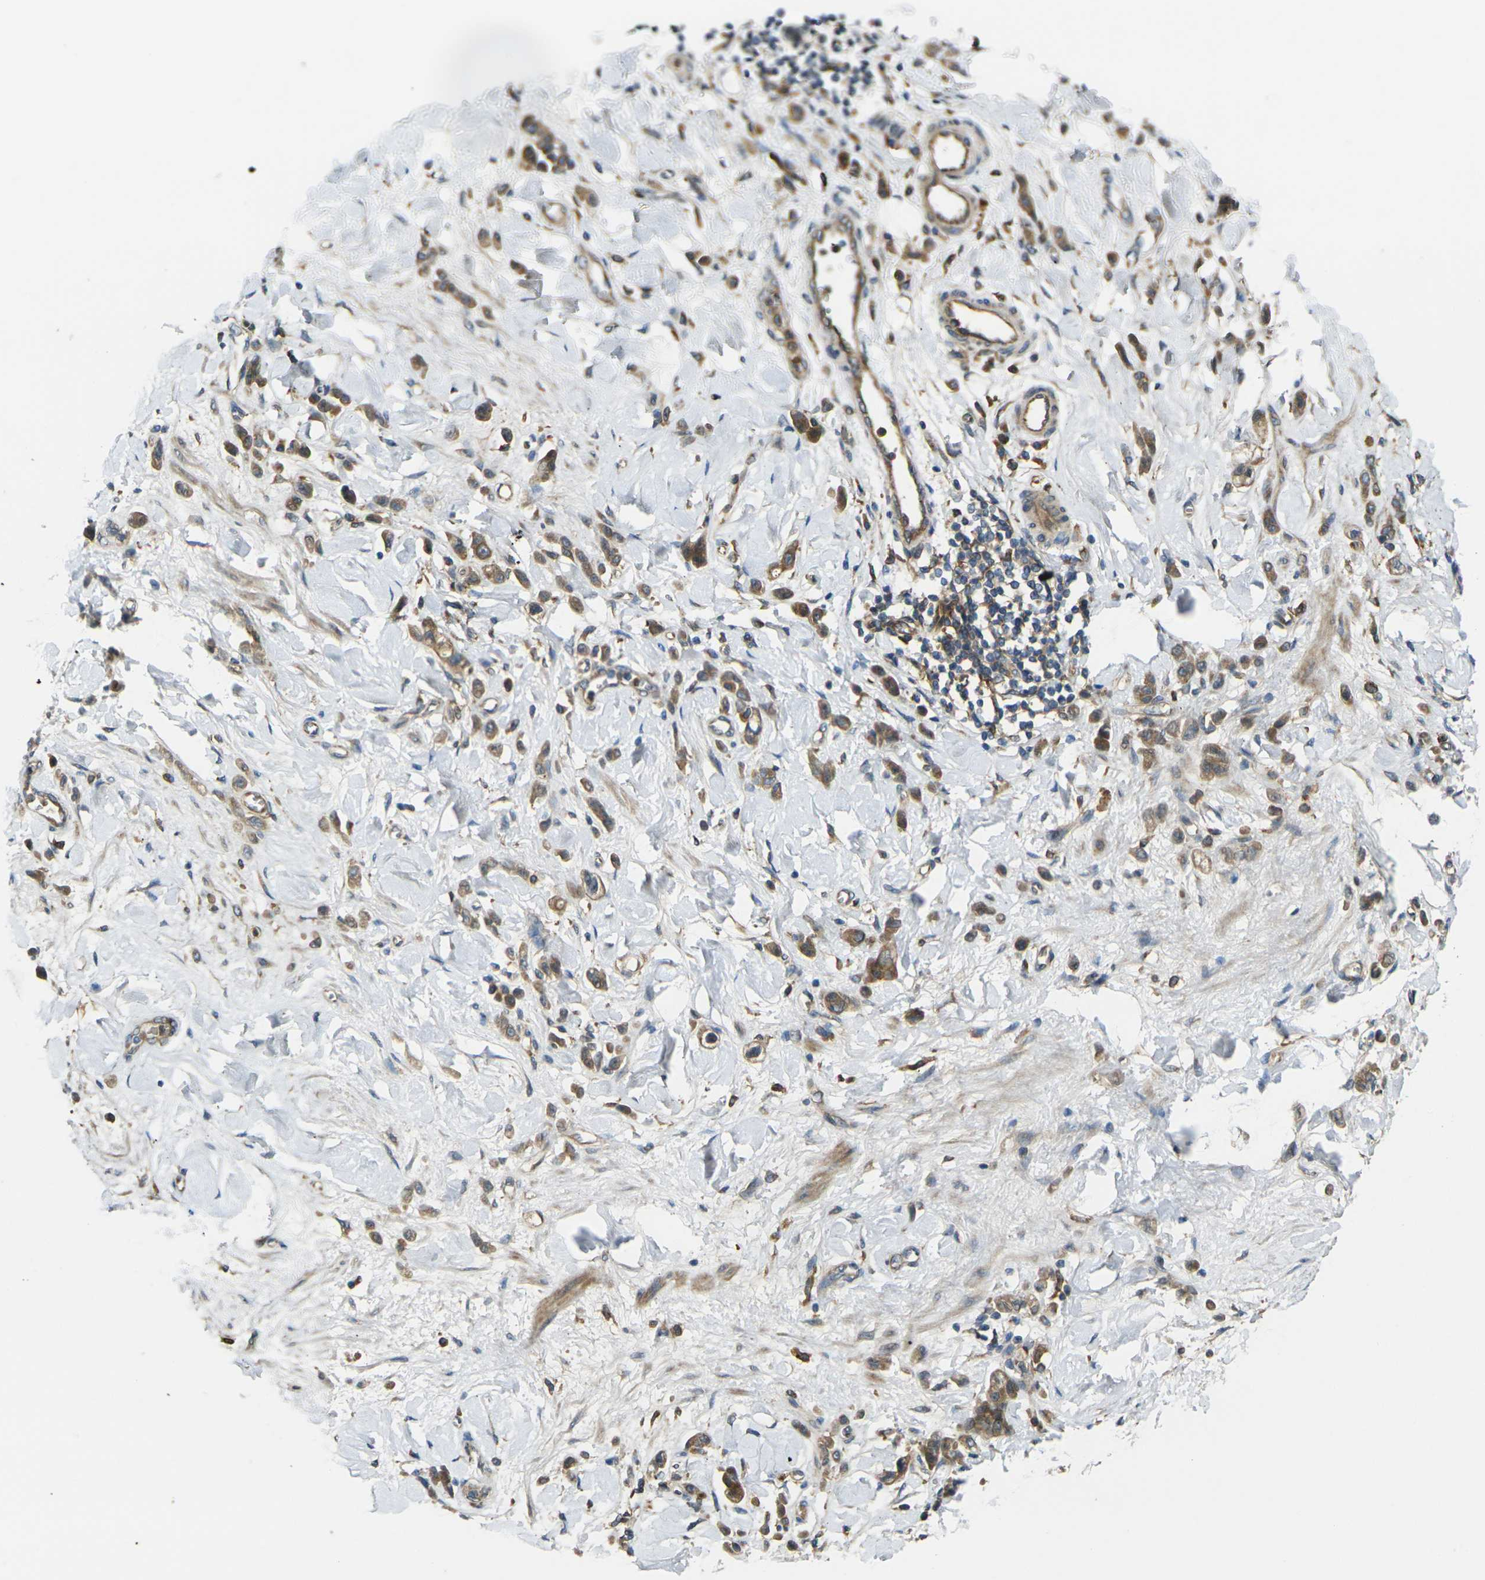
{"staining": {"intensity": "moderate", "quantity": ">75%", "location": "cytoplasmic/membranous"}, "tissue": "stomach cancer", "cell_type": "Tumor cells", "image_type": "cancer", "snomed": [{"axis": "morphology", "description": "Normal tissue, NOS"}, {"axis": "morphology", "description": "Adenocarcinoma, NOS"}, {"axis": "topography", "description": "Stomach"}], "caption": "Stomach adenocarcinoma tissue shows moderate cytoplasmic/membranous positivity in about >75% of tumor cells, visualized by immunohistochemistry. The staining was performed using DAB, with brown indicating positive protein expression. Nuclei are stained blue with hematoxylin.", "gene": "FZD1", "patient": {"sex": "male", "age": 82}}